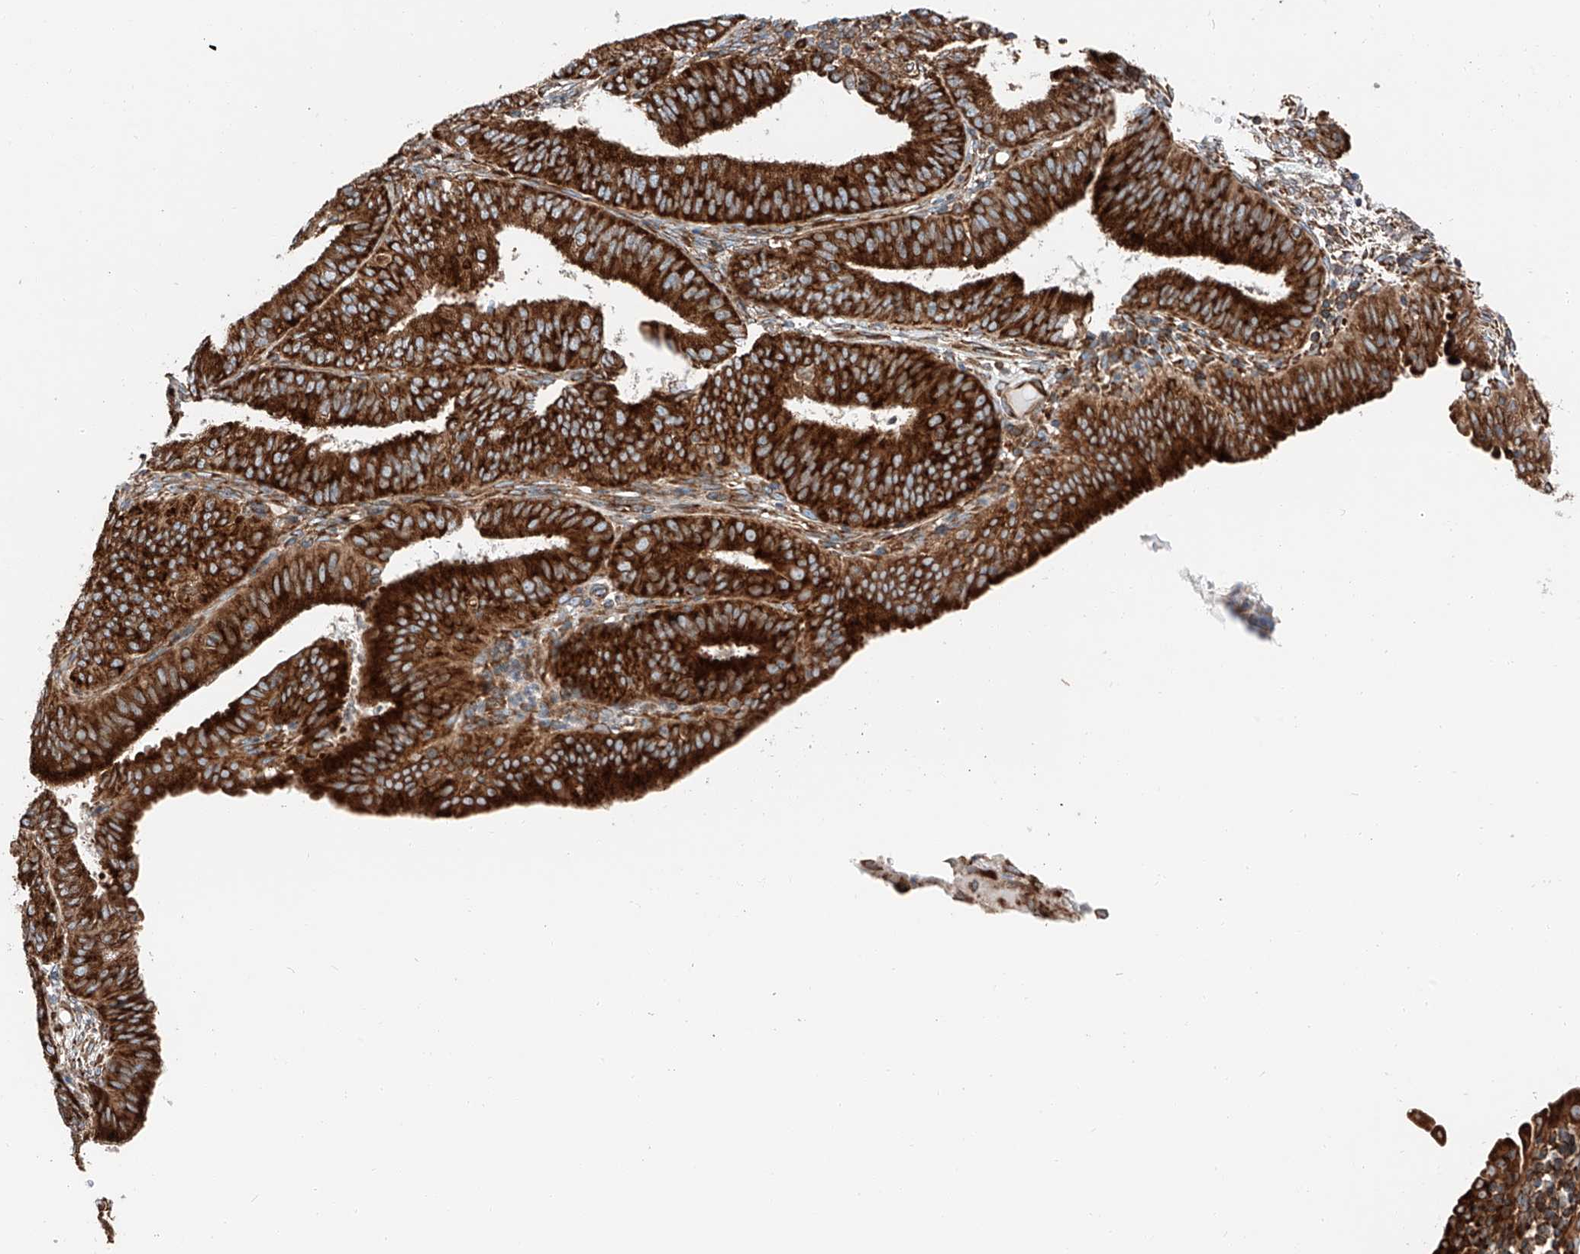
{"staining": {"intensity": "strong", "quantity": ">75%", "location": "cytoplasmic/membranous"}, "tissue": "endometrial cancer", "cell_type": "Tumor cells", "image_type": "cancer", "snomed": [{"axis": "morphology", "description": "Adenocarcinoma, NOS"}, {"axis": "topography", "description": "Endometrium"}], "caption": "The micrograph reveals immunohistochemical staining of endometrial cancer (adenocarcinoma). There is strong cytoplasmic/membranous expression is appreciated in about >75% of tumor cells.", "gene": "ZC3H15", "patient": {"sex": "female", "age": 51}}